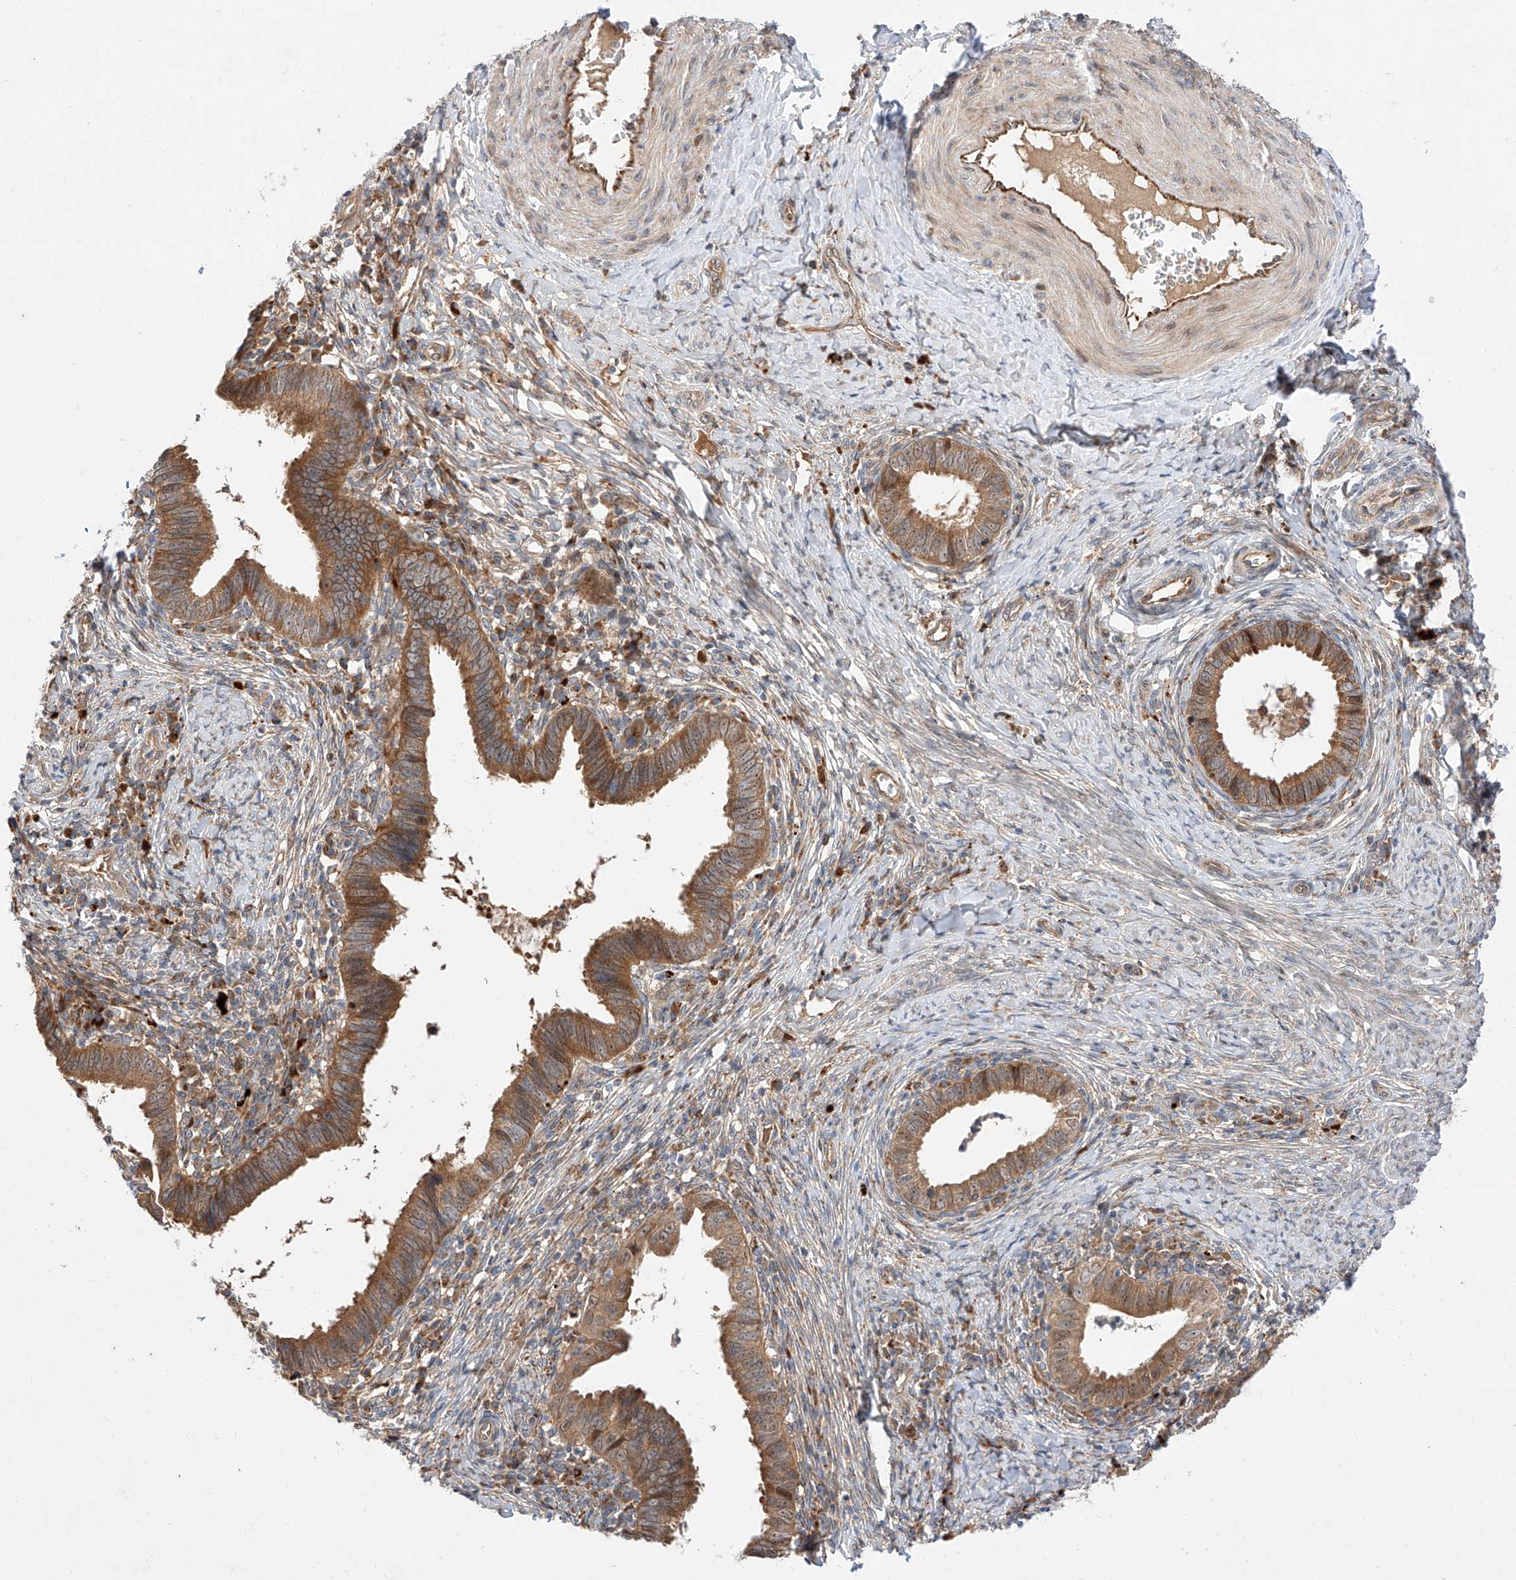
{"staining": {"intensity": "moderate", "quantity": ">75%", "location": "cytoplasmic/membranous"}, "tissue": "cervical cancer", "cell_type": "Tumor cells", "image_type": "cancer", "snomed": [{"axis": "morphology", "description": "Adenocarcinoma, NOS"}, {"axis": "topography", "description": "Cervix"}], "caption": "Immunohistochemical staining of human cervical adenocarcinoma reveals medium levels of moderate cytoplasmic/membranous protein positivity in about >75% of tumor cells.", "gene": "DIRAS3", "patient": {"sex": "female", "age": 36}}